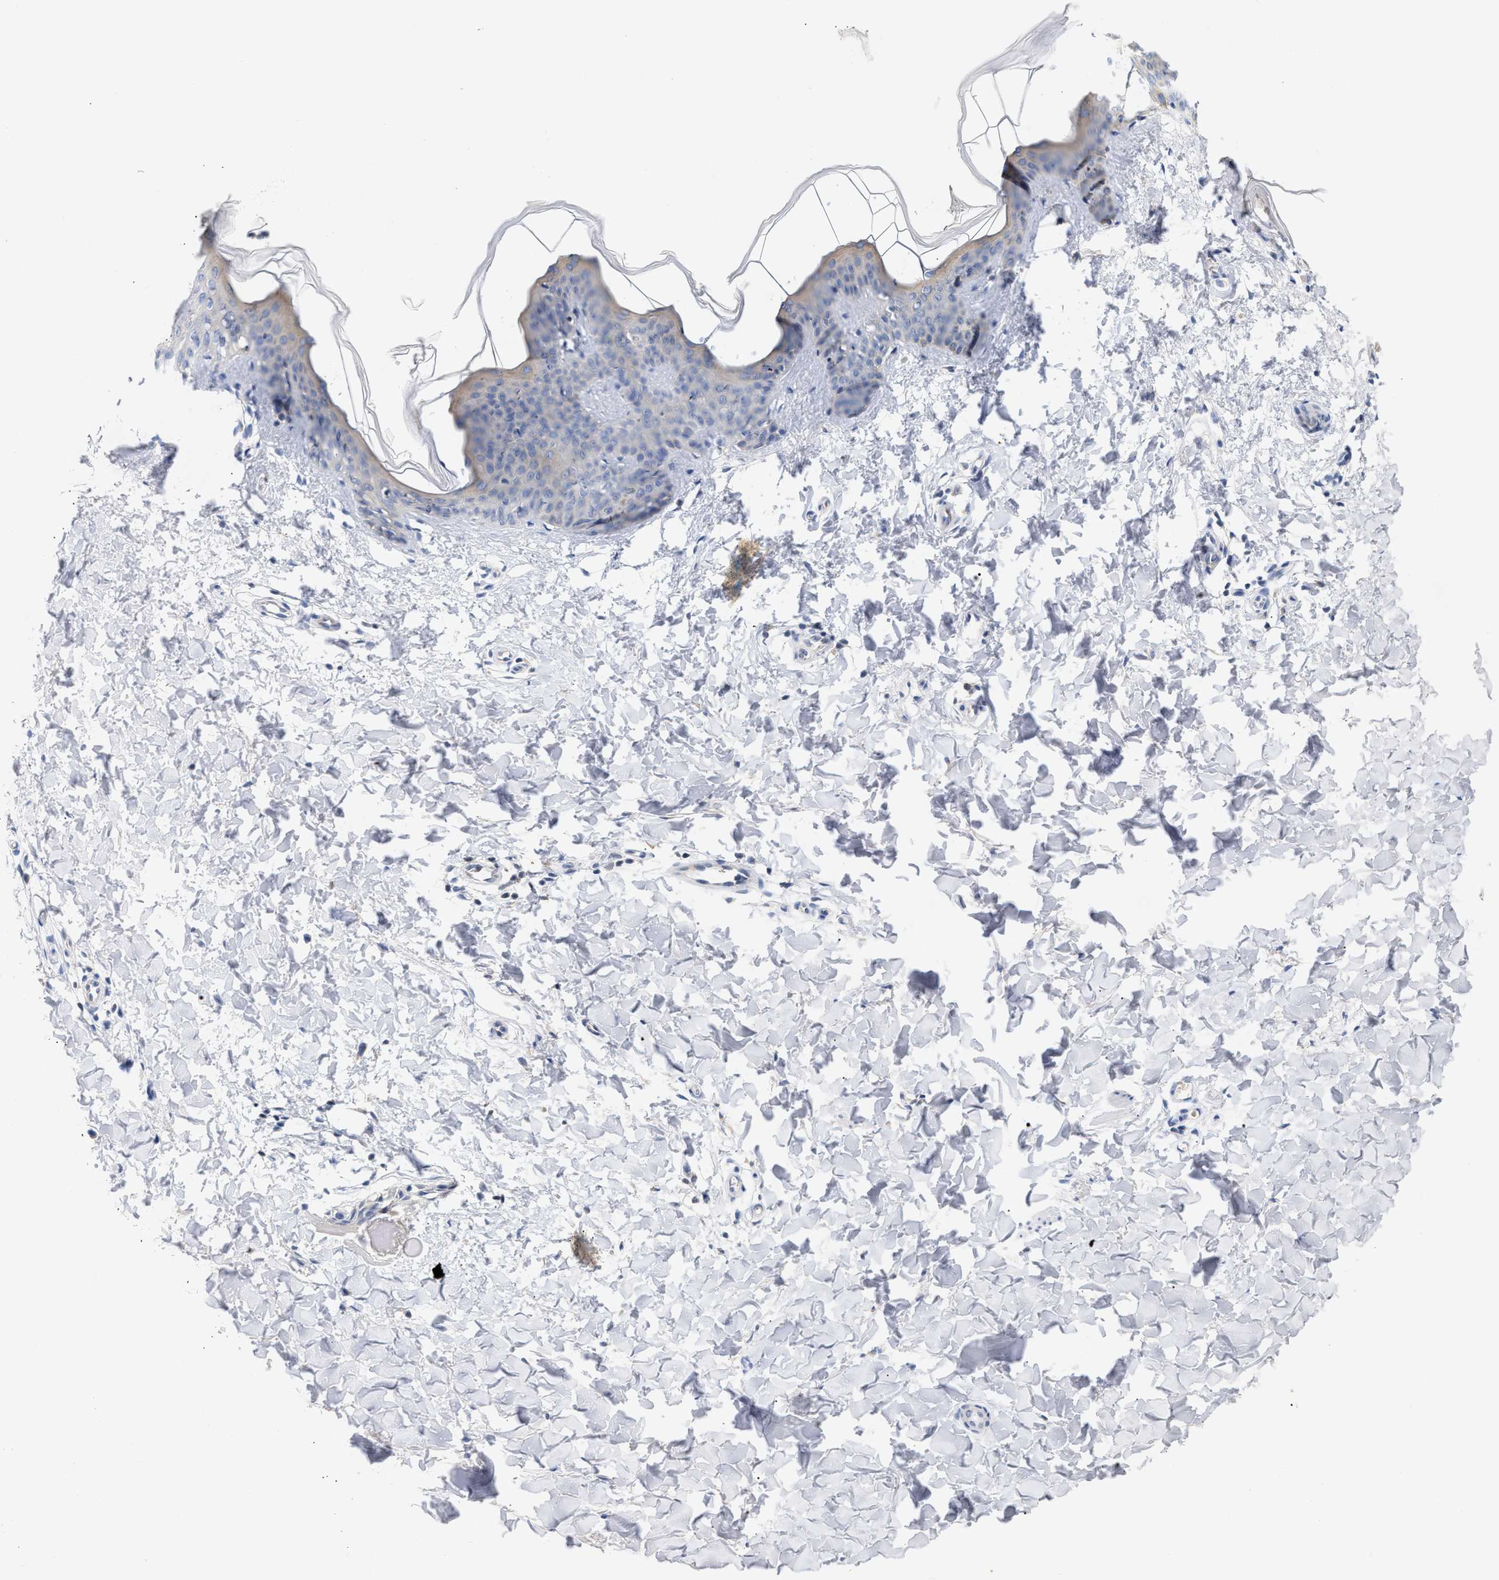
{"staining": {"intensity": "negative", "quantity": "none", "location": "none"}, "tissue": "skin", "cell_type": "Fibroblasts", "image_type": "normal", "snomed": [{"axis": "morphology", "description": "Normal tissue, NOS"}, {"axis": "topography", "description": "Skin"}], "caption": "The IHC photomicrograph has no significant positivity in fibroblasts of skin.", "gene": "TRIM50", "patient": {"sex": "female", "age": 17}}